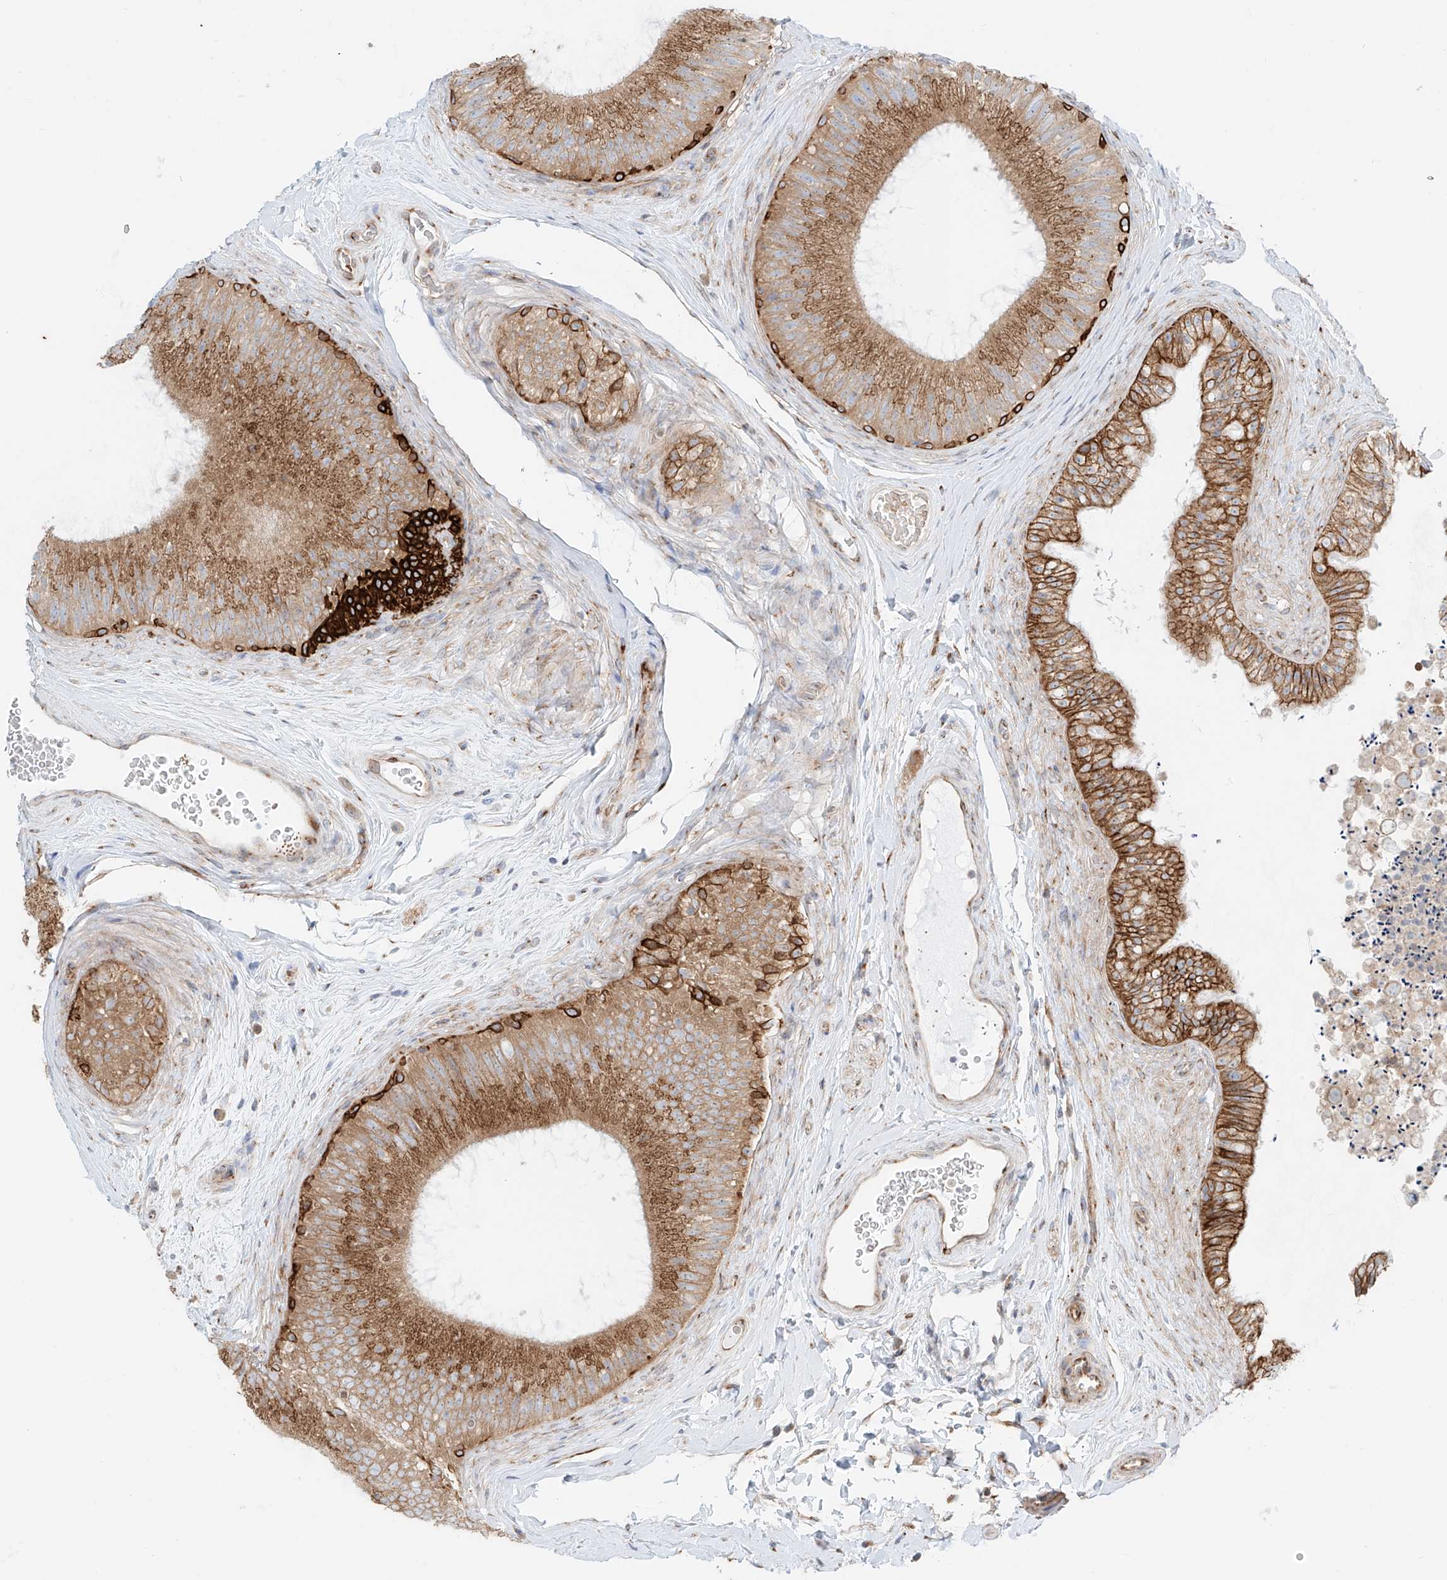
{"staining": {"intensity": "strong", "quantity": "25%-75%", "location": "cytoplasmic/membranous"}, "tissue": "epididymis", "cell_type": "Glandular cells", "image_type": "normal", "snomed": [{"axis": "morphology", "description": "Normal tissue, NOS"}, {"axis": "topography", "description": "Epididymis"}], "caption": "Epididymis stained for a protein demonstrates strong cytoplasmic/membranous positivity in glandular cells. The protein is stained brown, and the nuclei are stained in blue (DAB (3,3'-diaminobenzidine) IHC with brightfield microscopy, high magnification).", "gene": "EIPR1", "patient": {"sex": "male", "age": 45}}